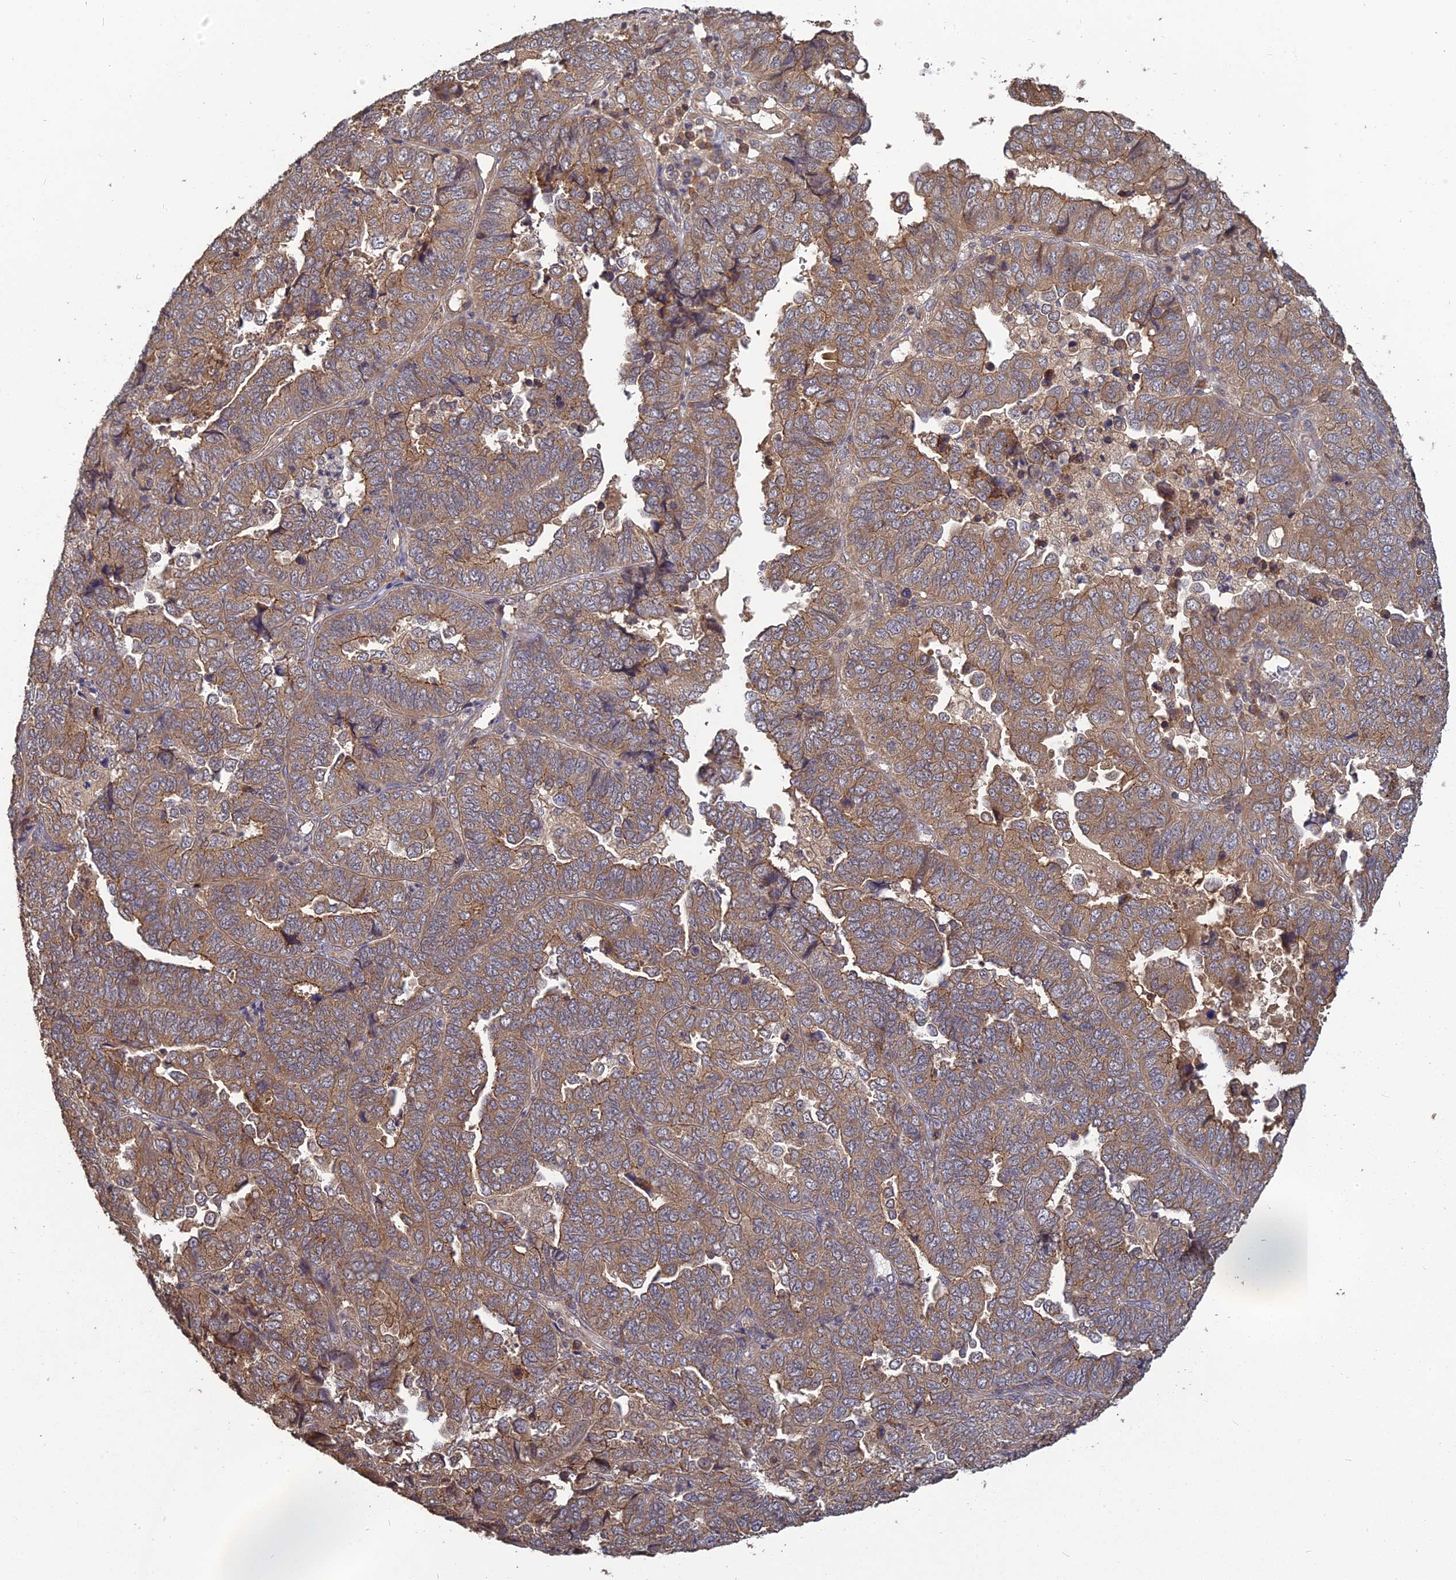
{"staining": {"intensity": "moderate", "quantity": ">75%", "location": "cytoplasmic/membranous"}, "tissue": "endometrial cancer", "cell_type": "Tumor cells", "image_type": "cancer", "snomed": [{"axis": "morphology", "description": "Adenocarcinoma, NOS"}, {"axis": "topography", "description": "Endometrium"}], "caption": "The immunohistochemical stain labels moderate cytoplasmic/membranous positivity in tumor cells of endometrial adenocarcinoma tissue.", "gene": "ARHGAP40", "patient": {"sex": "female", "age": 79}}